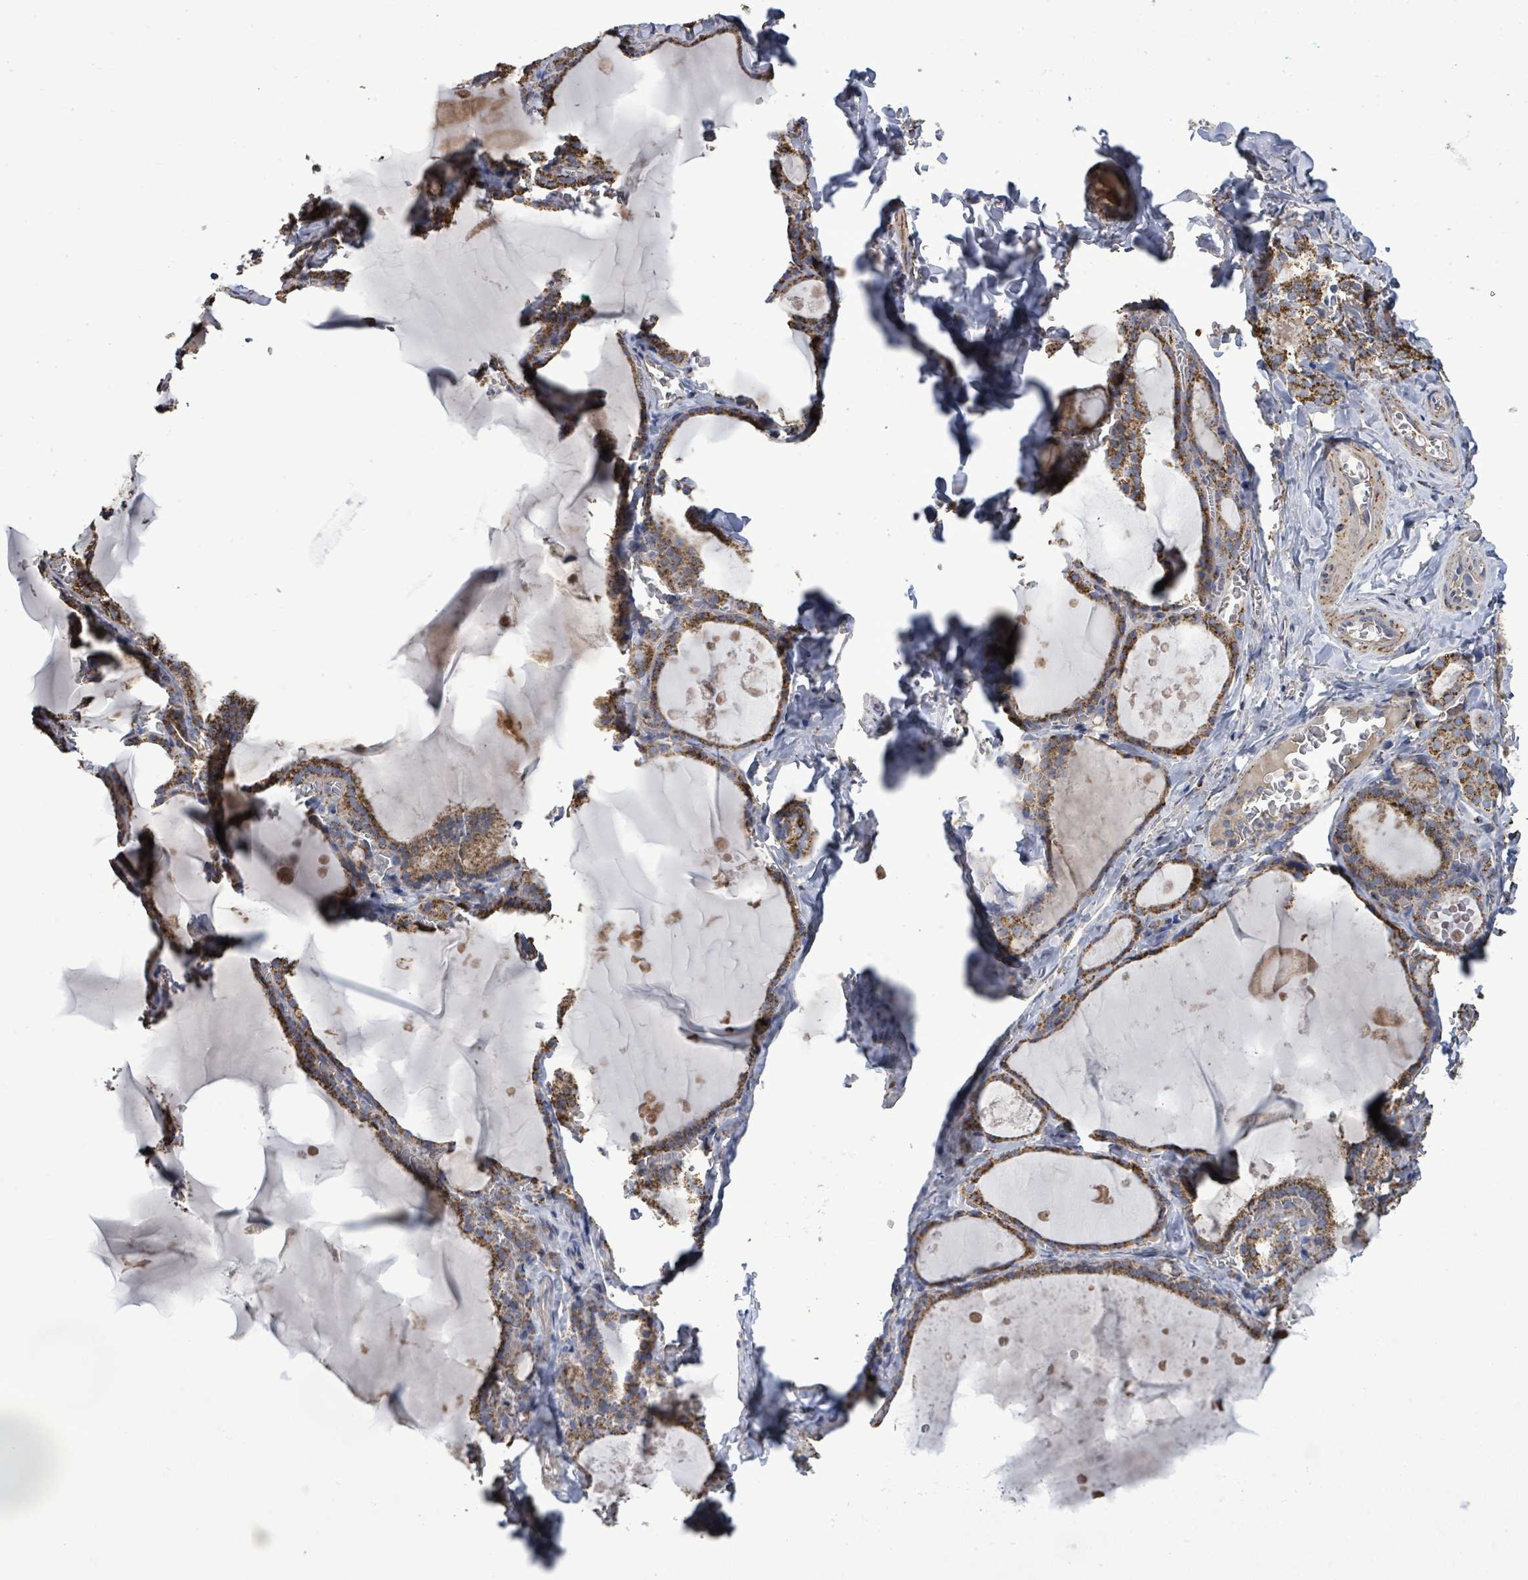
{"staining": {"intensity": "strong", "quantity": ">75%", "location": "cytoplasmic/membranous"}, "tissue": "thyroid gland", "cell_type": "Glandular cells", "image_type": "normal", "snomed": [{"axis": "morphology", "description": "Normal tissue, NOS"}, {"axis": "topography", "description": "Thyroid gland"}], "caption": "This micrograph reveals immunohistochemistry staining of unremarkable human thyroid gland, with high strong cytoplasmic/membranous expression in about >75% of glandular cells.", "gene": "MTMR12", "patient": {"sex": "male", "age": 56}}